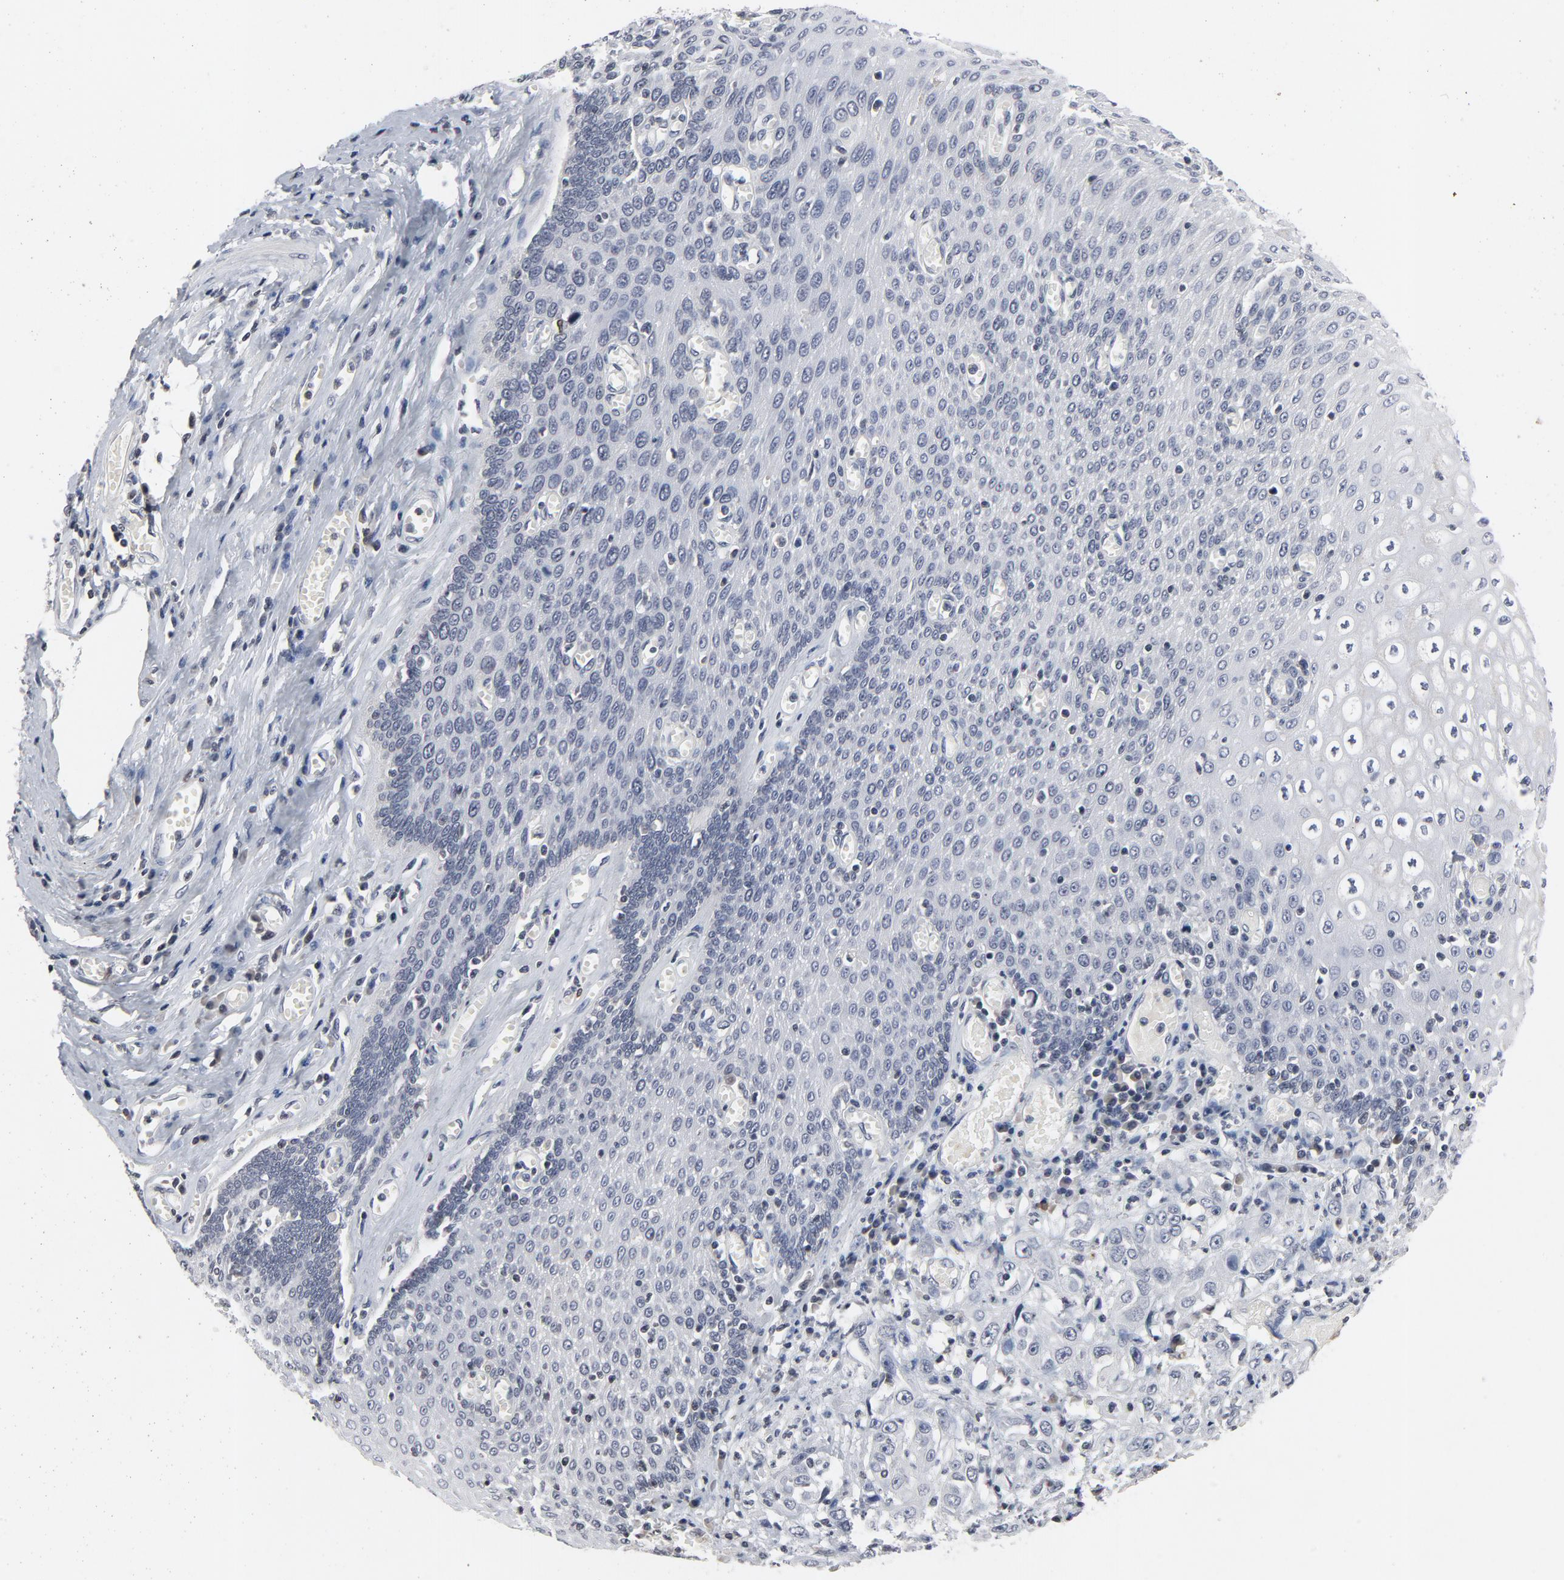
{"staining": {"intensity": "negative", "quantity": "none", "location": "none"}, "tissue": "esophagus", "cell_type": "Squamous epithelial cells", "image_type": "normal", "snomed": [{"axis": "morphology", "description": "Normal tissue, NOS"}, {"axis": "topography", "description": "Esophagus"}], "caption": "Immunohistochemical staining of benign esophagus displays no significant positivity in squamous epithelial cells.", "gene": "TCL1A", "patient": {"sex": "male", "age": 65}}